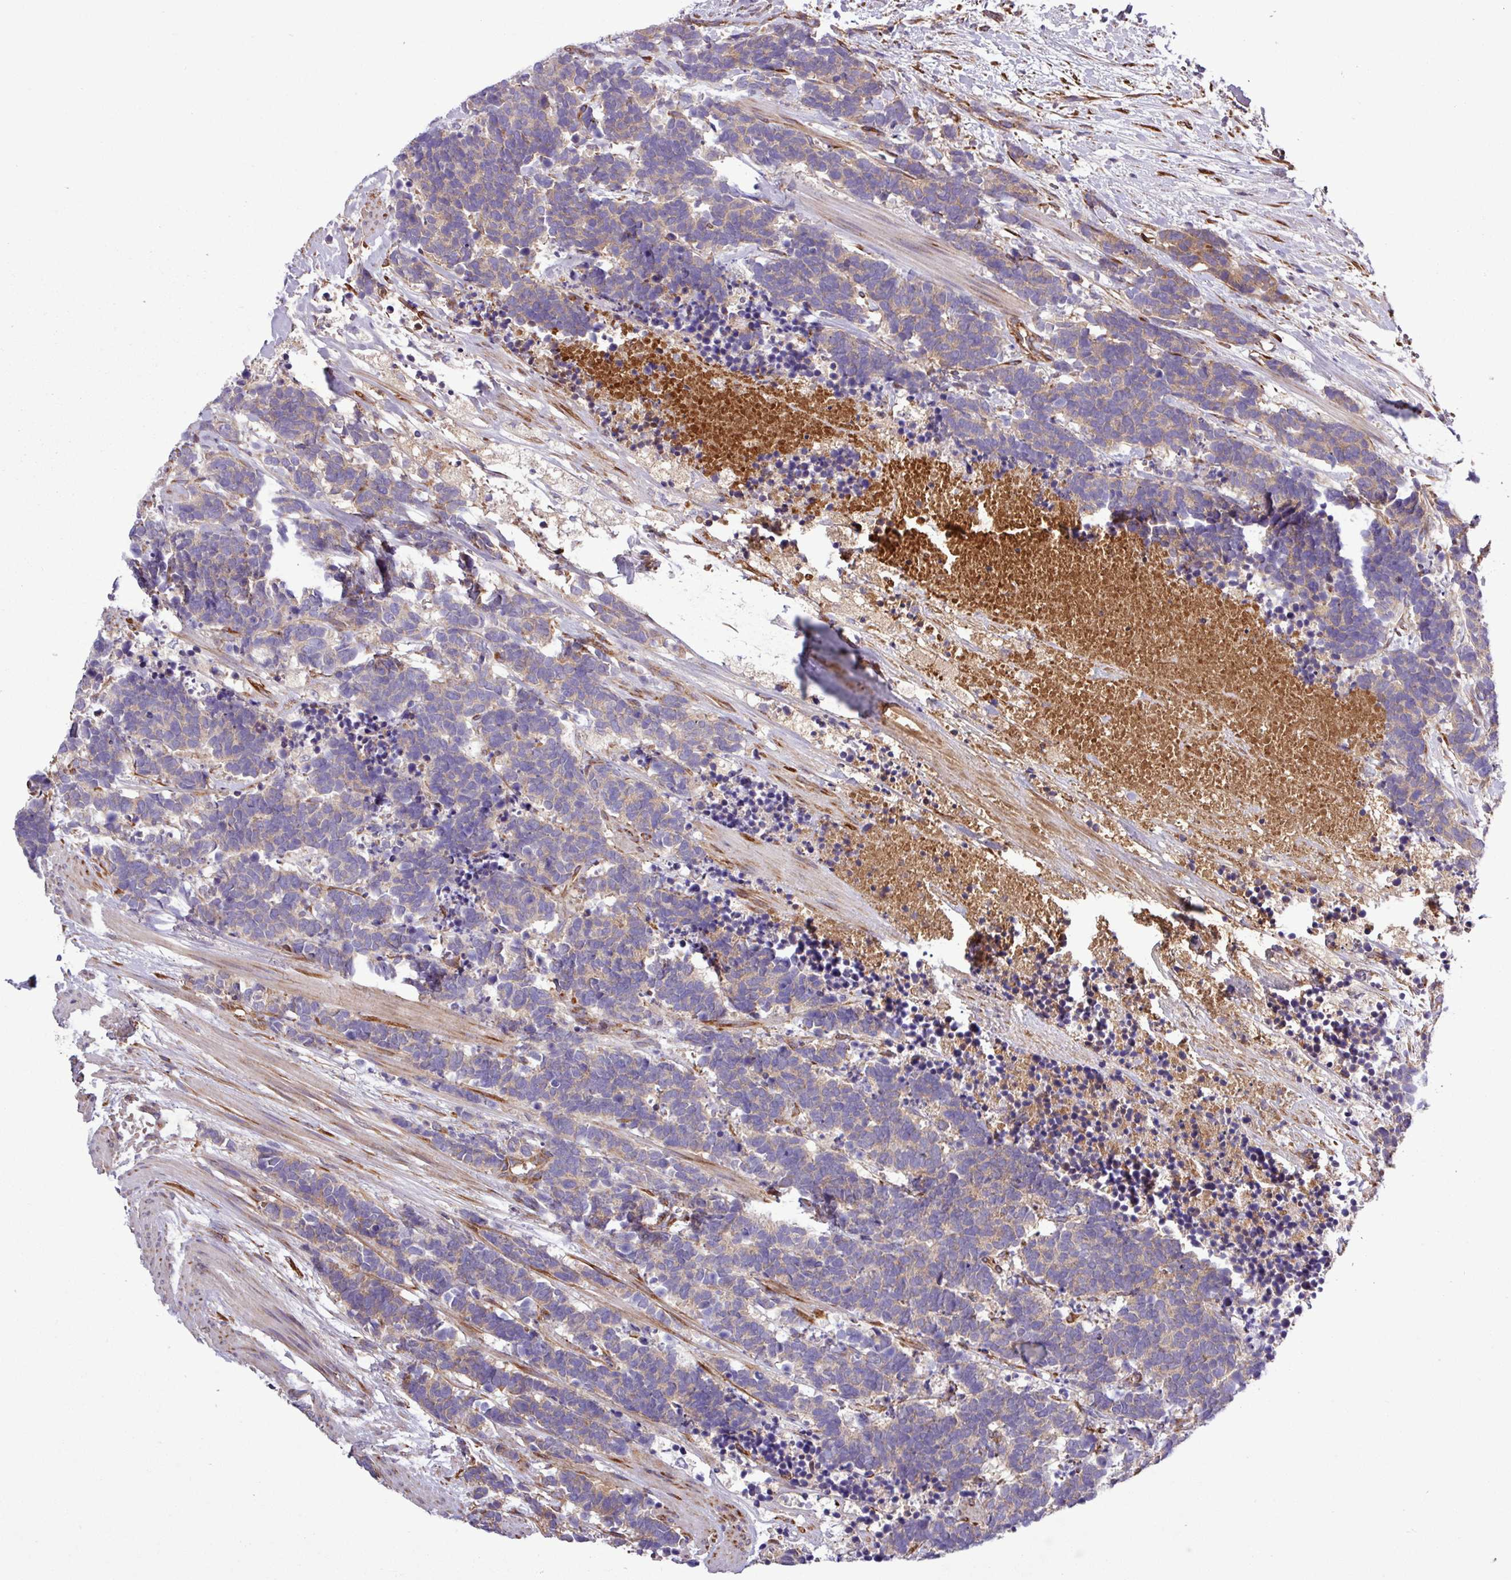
{"staining": {"intensity": "weak", "quantity": ">75%", "location": "cytoplasmic/membranous"}, "tissue": "carcinoid", "cell_type": "Tumor cells", "image_type": "cancer", "snomed": [{"axis": "morphology", "description": "Carcinoma, NOS"}, {"axis": "morphology", "description": "Carcinoid, malignant, NOS"}, {"axis": "topography", "description": "Prostate"}], "caption": "High-magnification brightfield microscopy of carcinoid stained with DAB (brown) and counterstained with hematoxylin (blue). tumor cells exhibit weak cytoplasmic/membranous positivity is seen in about>75% of cells. Using DAB (3,3'-diaminobenzidine) (brown) and hematoxylin (blue) stains, captured at high magnification using brightfield microscopy.", "gene": "CWH43", "patient": {"sex": "male", "age": 57}}